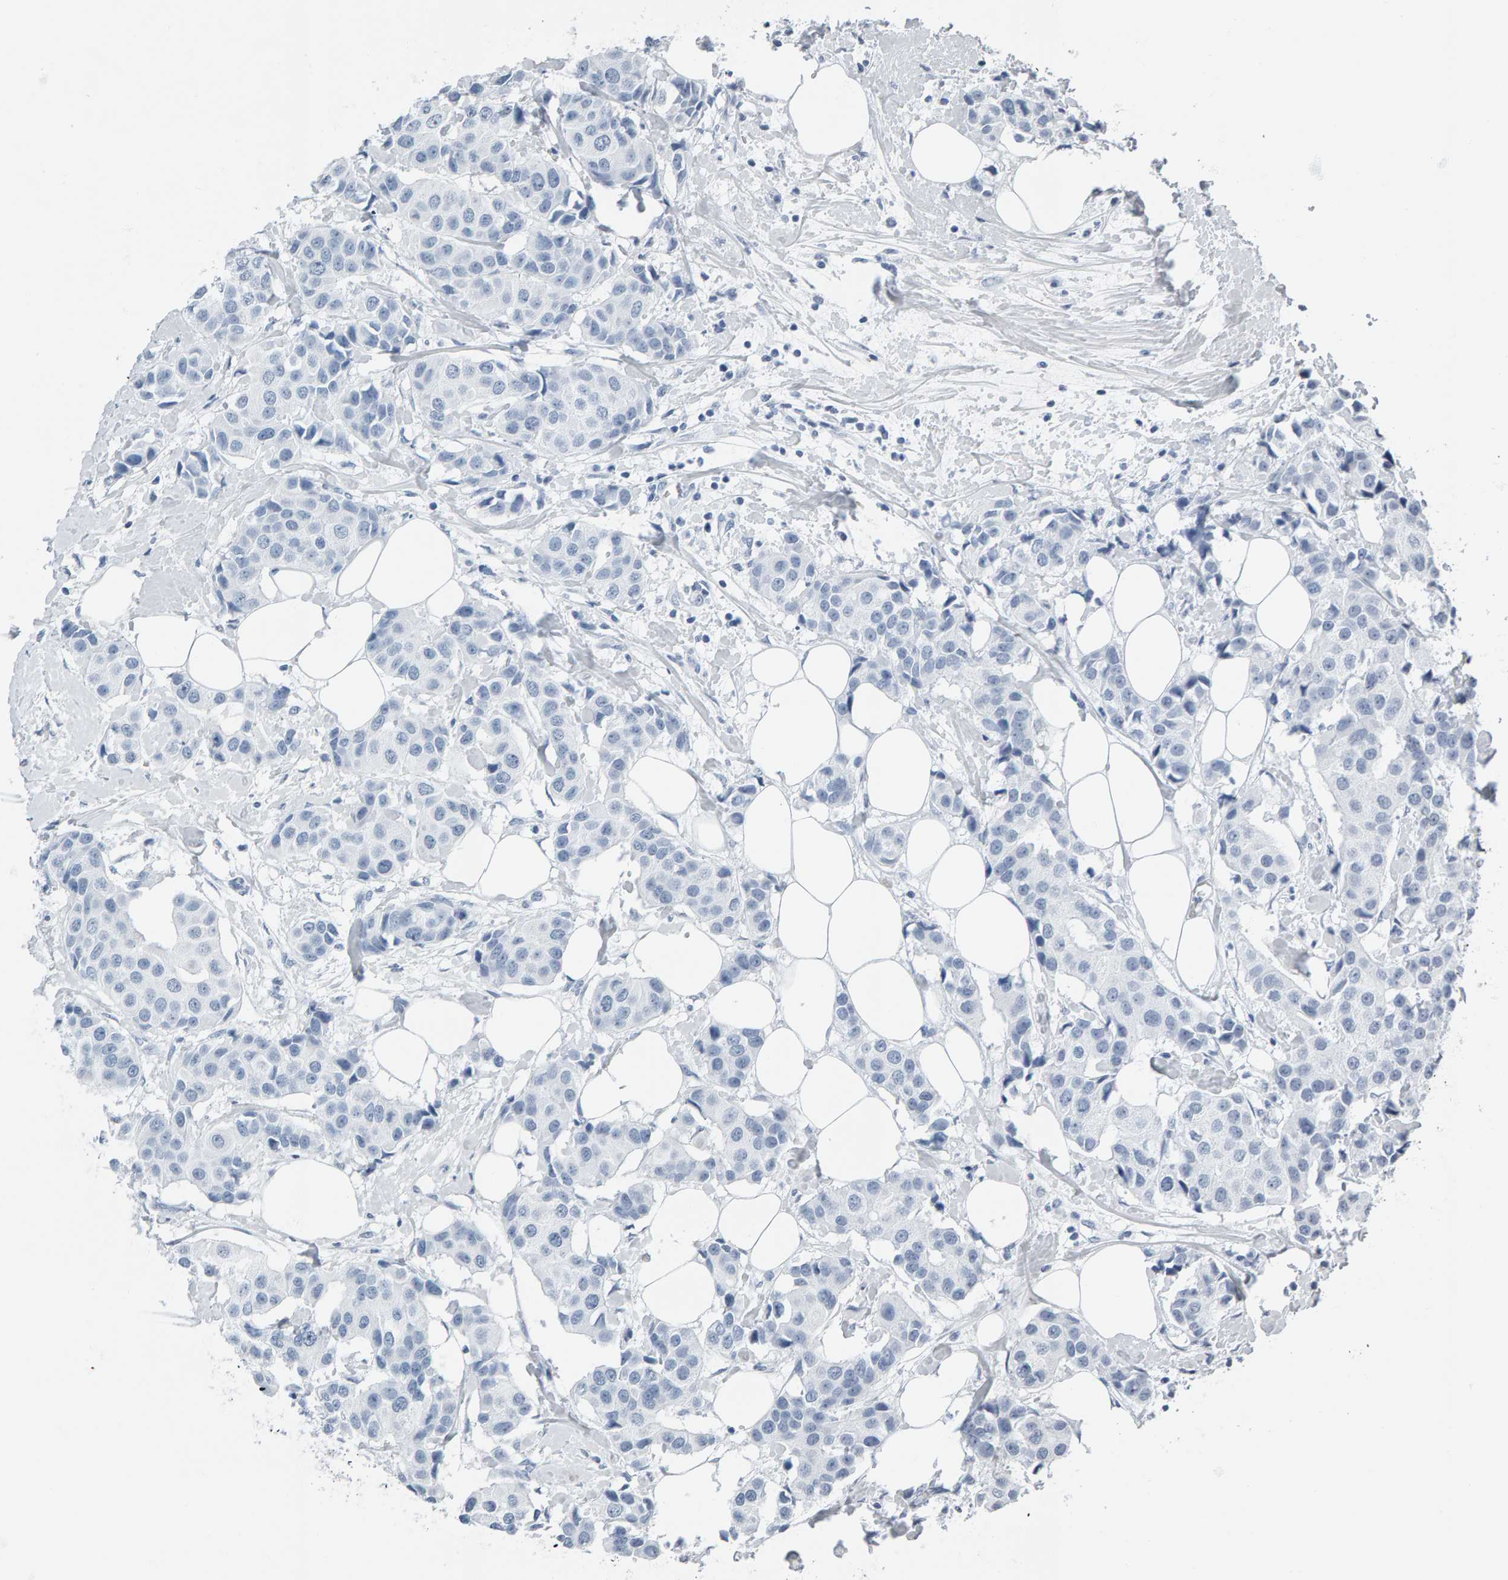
{"staining": {"intensity": "negative", "quantity": "none", "location": "none"}, "tissue": "breast cancer", "cell_type": "Tumor cells", "image_type": "cancer", "snomed": [{"axis": "morphology", "description": "Normal tissue, NOS"}, {"axis": "morphology", "description": "Duct carcinoma"}, {"axis": "topography", "description": "Breast"}], "caption": "Immunohistochemistry photomicrograph of human breast cancer (infiltrating ductal carcinoma) stained for a protein (brown), which demonstrates no staining in tumor cells.", "gene": "SPACA3", "patient": {"sex": "female", "age": 39}}